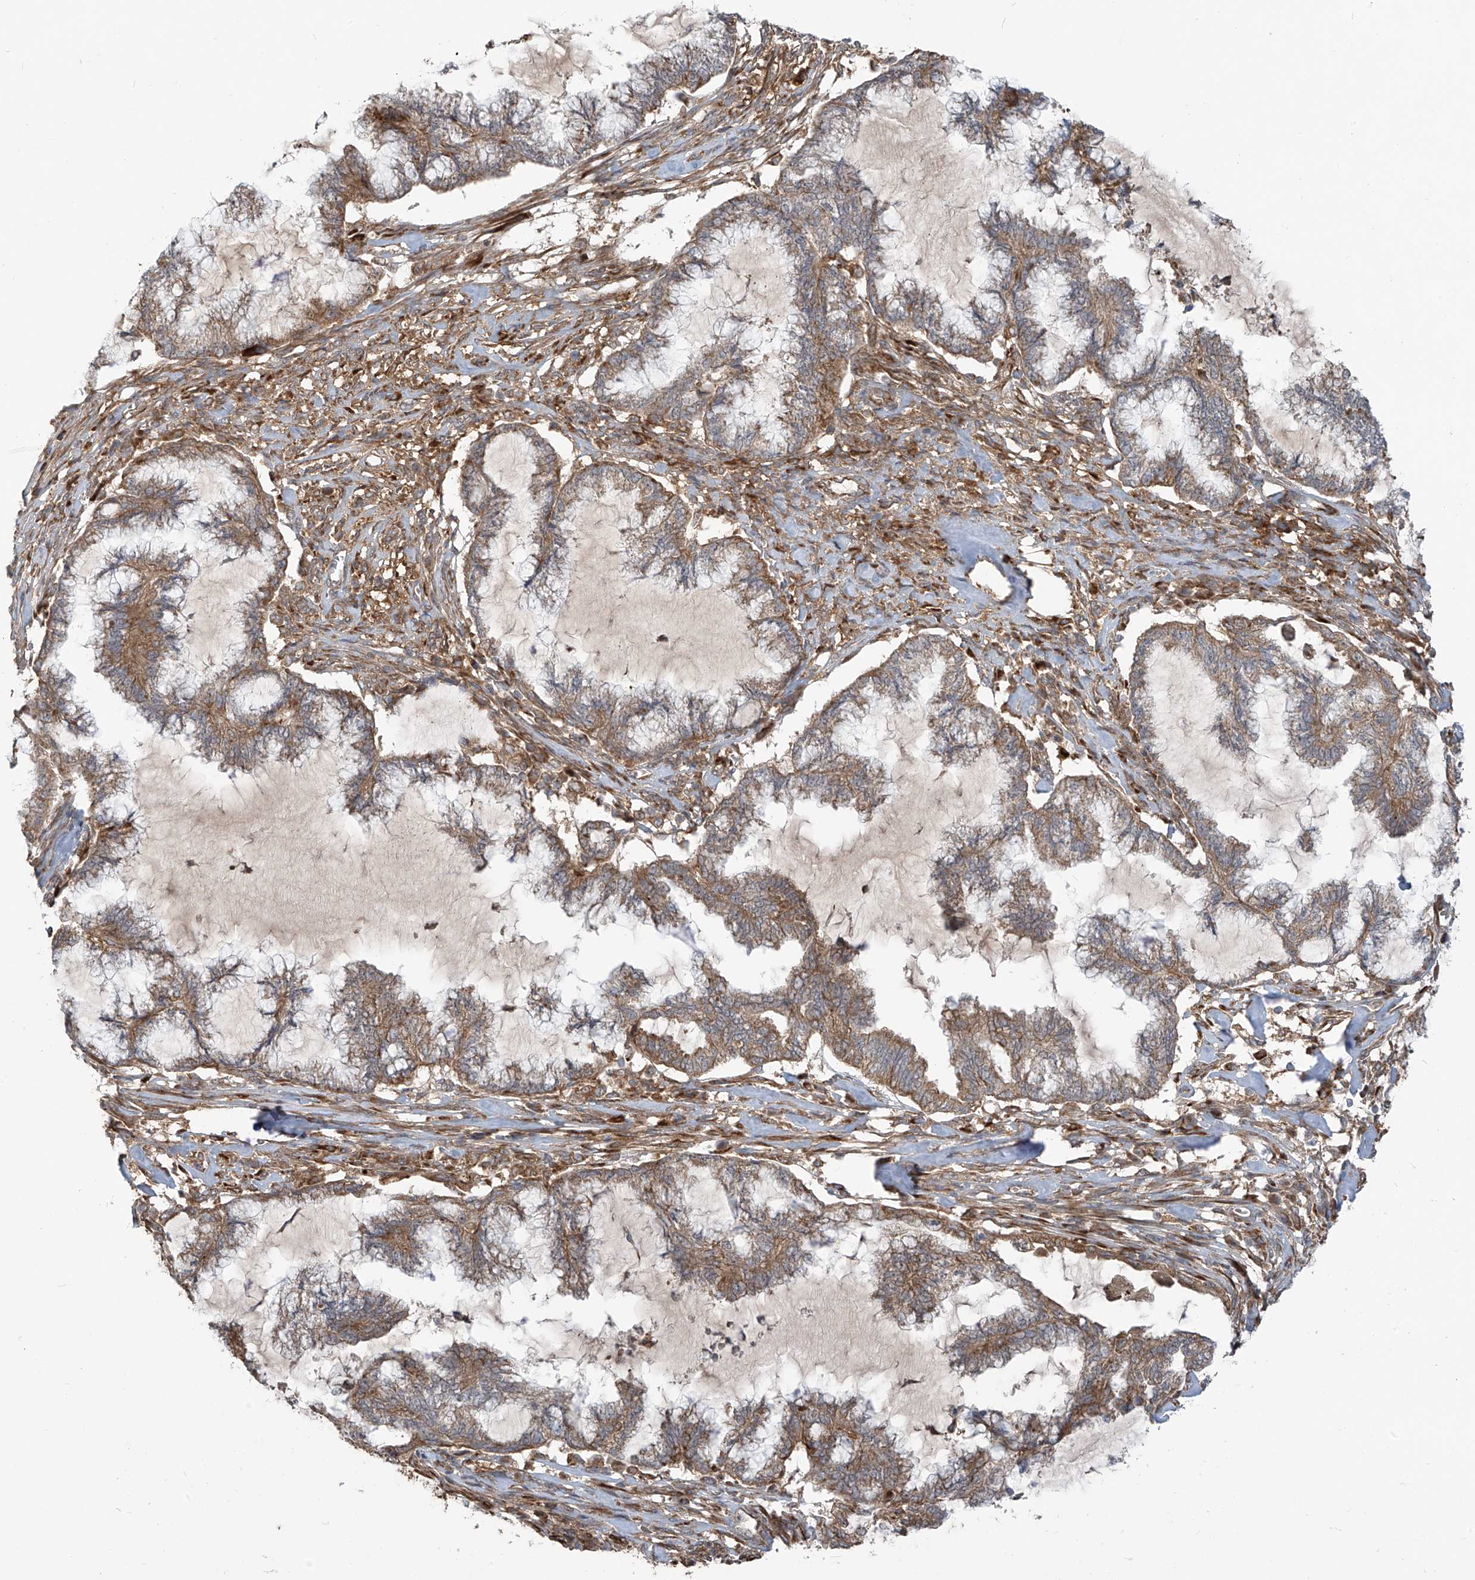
{"staining": {"intensity": "moderate", "quantity": ">75%", "location": "cytoplasmic/membranous"}, "tissue": "endometrial cancer", "cell_type": "Tumor cells", "image_type": "cancer", "snomed": [{"axis": "morphology", "description": "Adenocarcinoma, NOS"}, {"axis": "topography", "description": "Endometrium"}], "caption": "Immunohistochemistry of human adenocarcinoma (endometrial) displays medium levels of moderate cytoplasmic/membranous positivity in approximately >75% of tumor cells.", "gene": "KATNIP", "patient": {"sex": "female", "age": 86}}